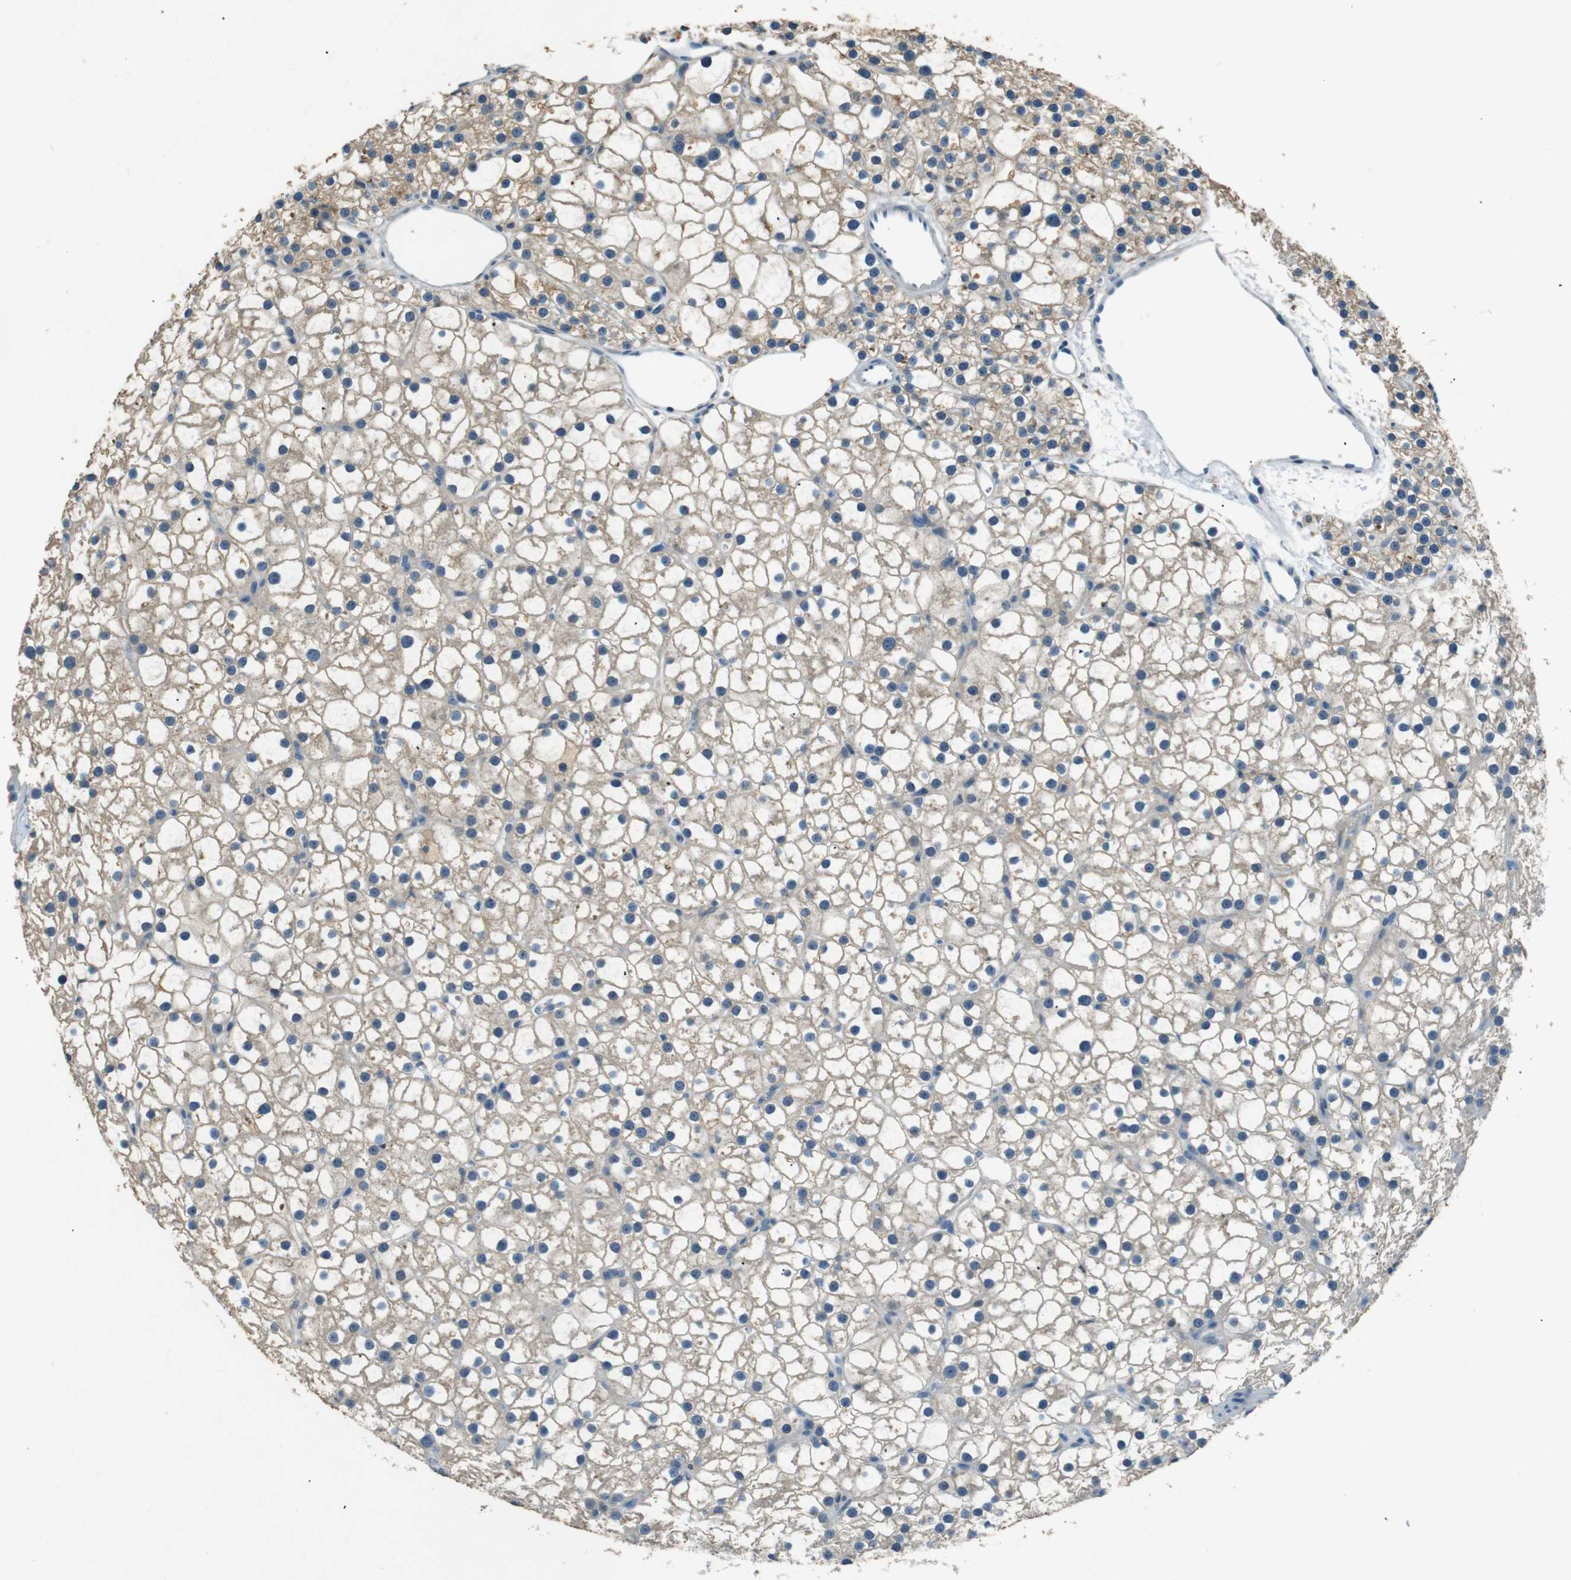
{"staining": {"intensity": "negative", "quantity": "none", "location": "none"}, "tissue": "parathyroid gland", "cell_type": "Glandular cells", "image_type": "normal", "snomed": [{"axis": "morphology", "description": "Normal tissue, NOS"}, {"axis": "morphology", "description": "Adenoma, NOS"}, {"axis": "topography", "description": "Parathyroid gland"}], "caption": "Immunohistochemistry of benign human parathyroid gland displays no staining in glandular cells.", "gene": "MAGI2", "patient": {"sex": "female", "age": 70}}